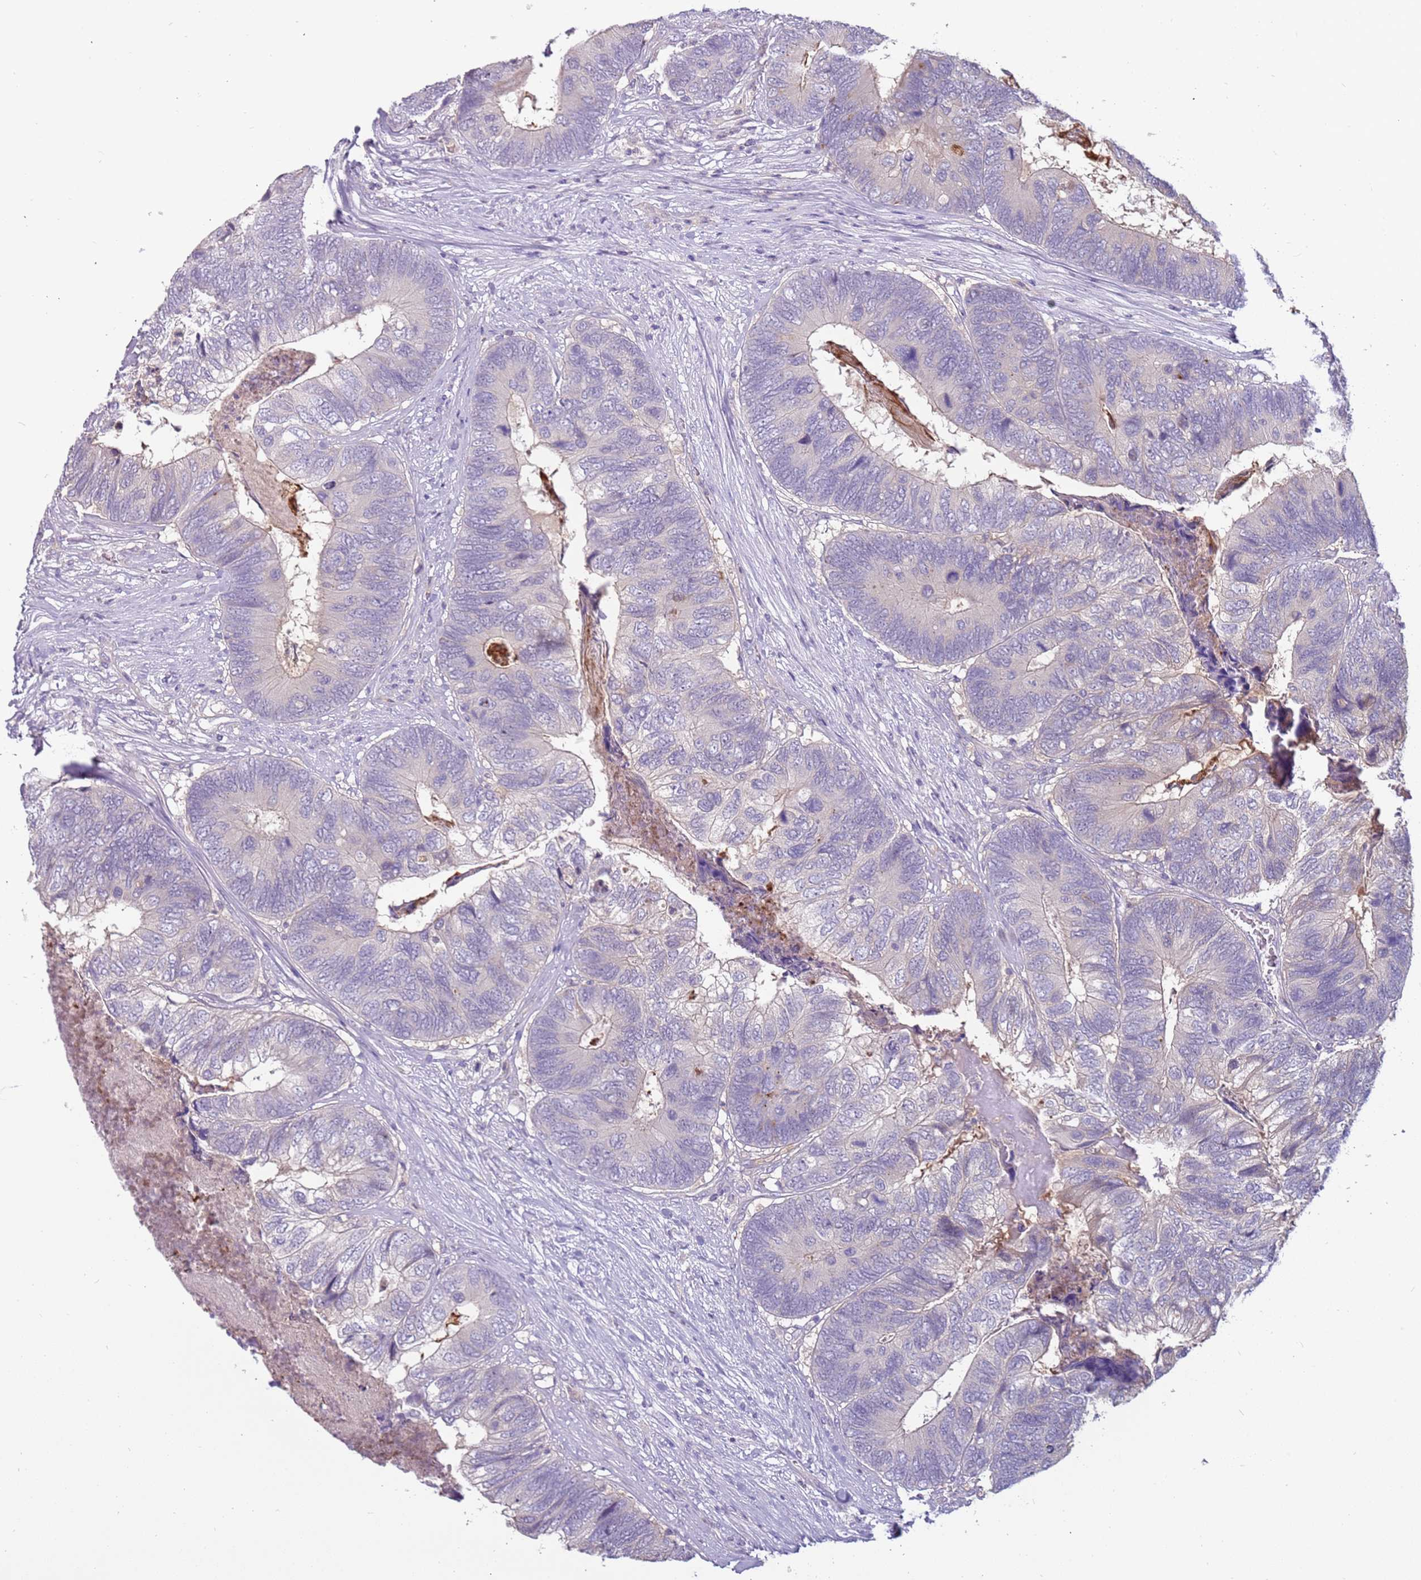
{"staining": {"intensity": "negative", "quantity": "none", "location": "none"}, "tissue": "colorectal cancer", "cell_type": "Tumor cells", "image_type": "cancer", "snomed": [{"axis": "morphology", "description": "Adenocarcinoma, NOS"}, {"axis": "topography", "description": "Colon"}], "caption": "This is an immunohistochemistry micrograph of adenocarcinoma (colorectal). There is no staining in tumor cells.", "gene": "ARHGAP5", "patient": {"sex": "female", "age": 67}}